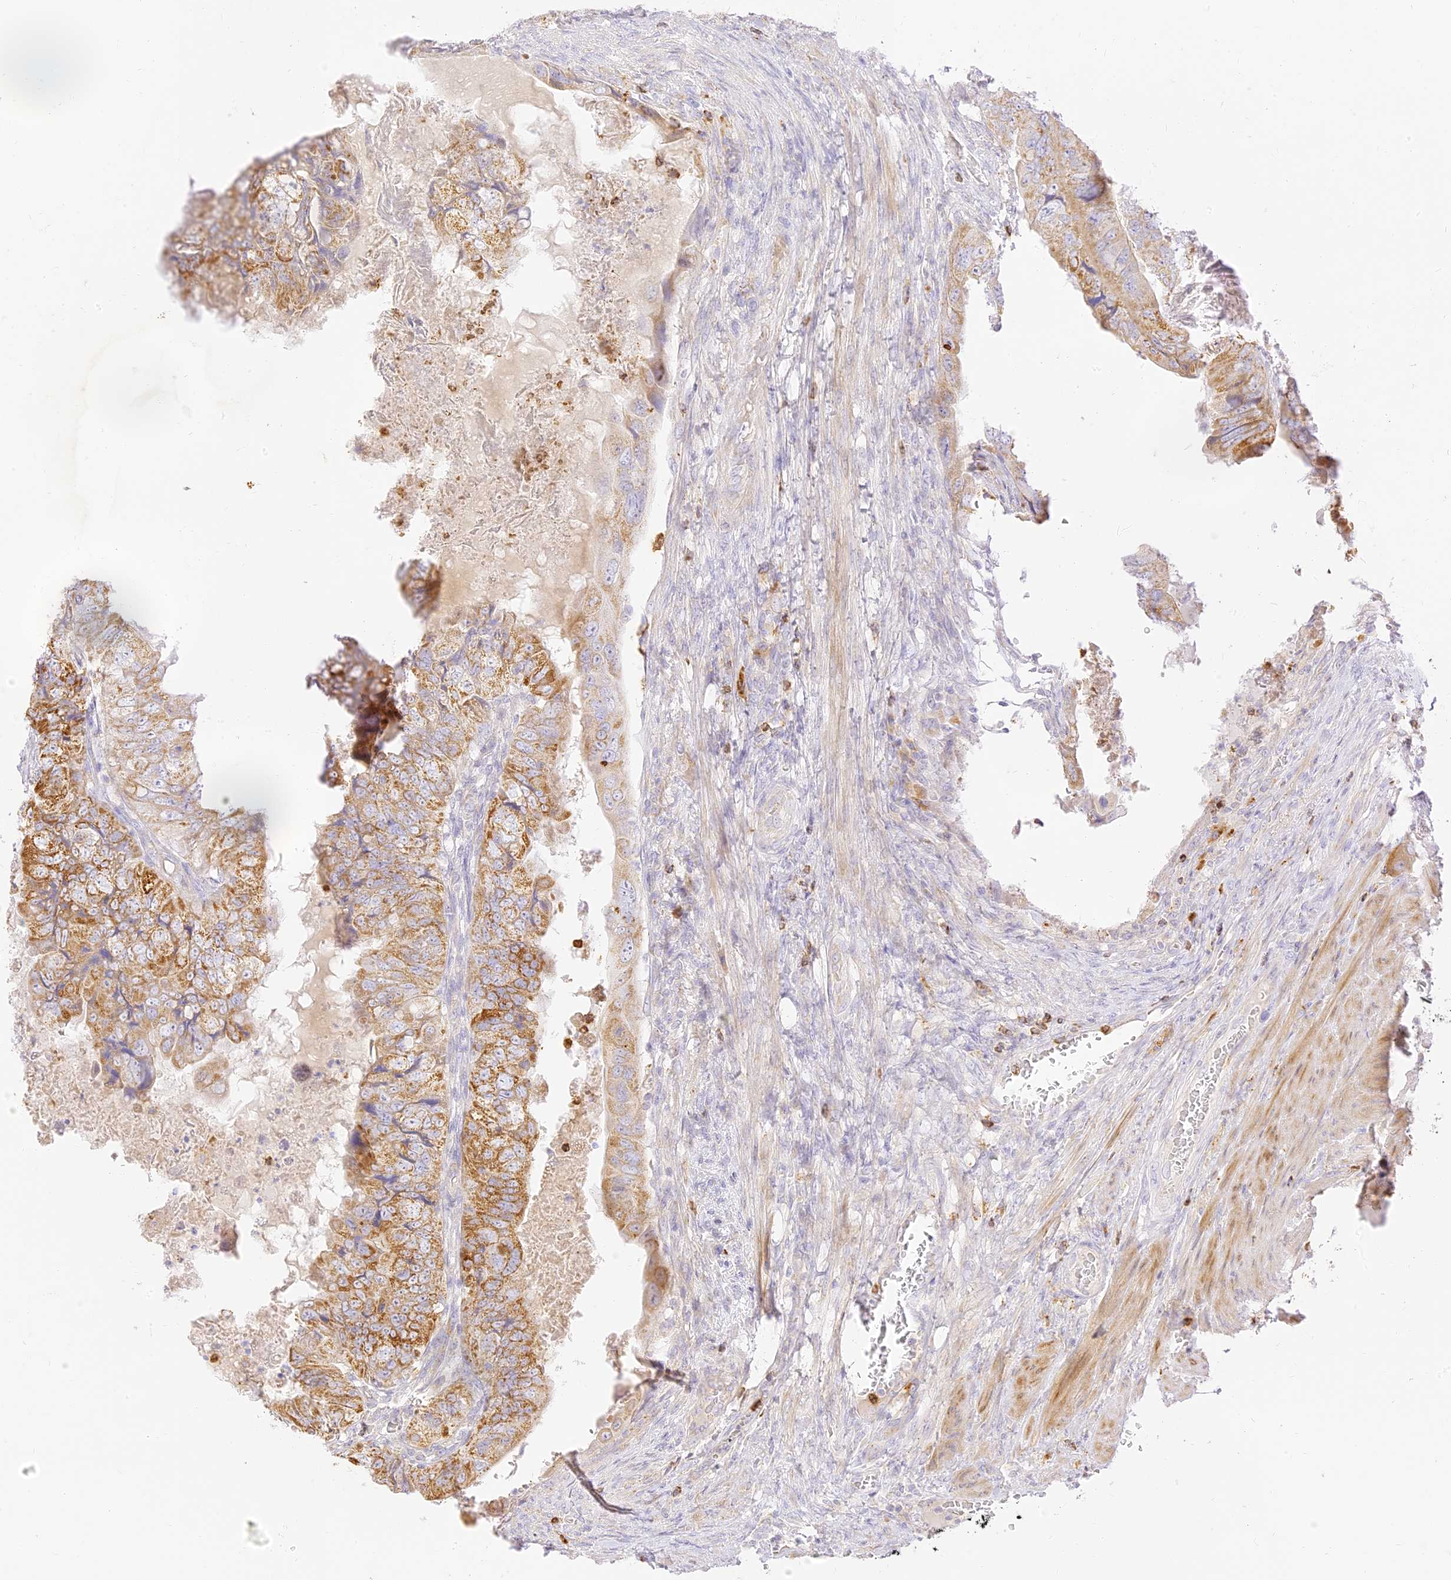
{"staining": {"intensity": "moderate", "quantity": "25%-75%", "location": "cytoplasmic/membranous"}, "tissue": "colorectal cancer", "cell_type": "Tumor cells", "image_type": "cancer", "snomed": [{"axis": "morphology", "description": "Adenocarcinoma, NOS"}, {"axis": "topography", "description": "Rectum"}], "caption": "Moderate cytoplasmic/membranous positivity for a protein is identified in about 25%-75% of tumor cells of adenocarcinoma (colorectal) using immunohistochemistry.", "gene": "LRRC15", "patient": {"sex": "male", "age": 63}}